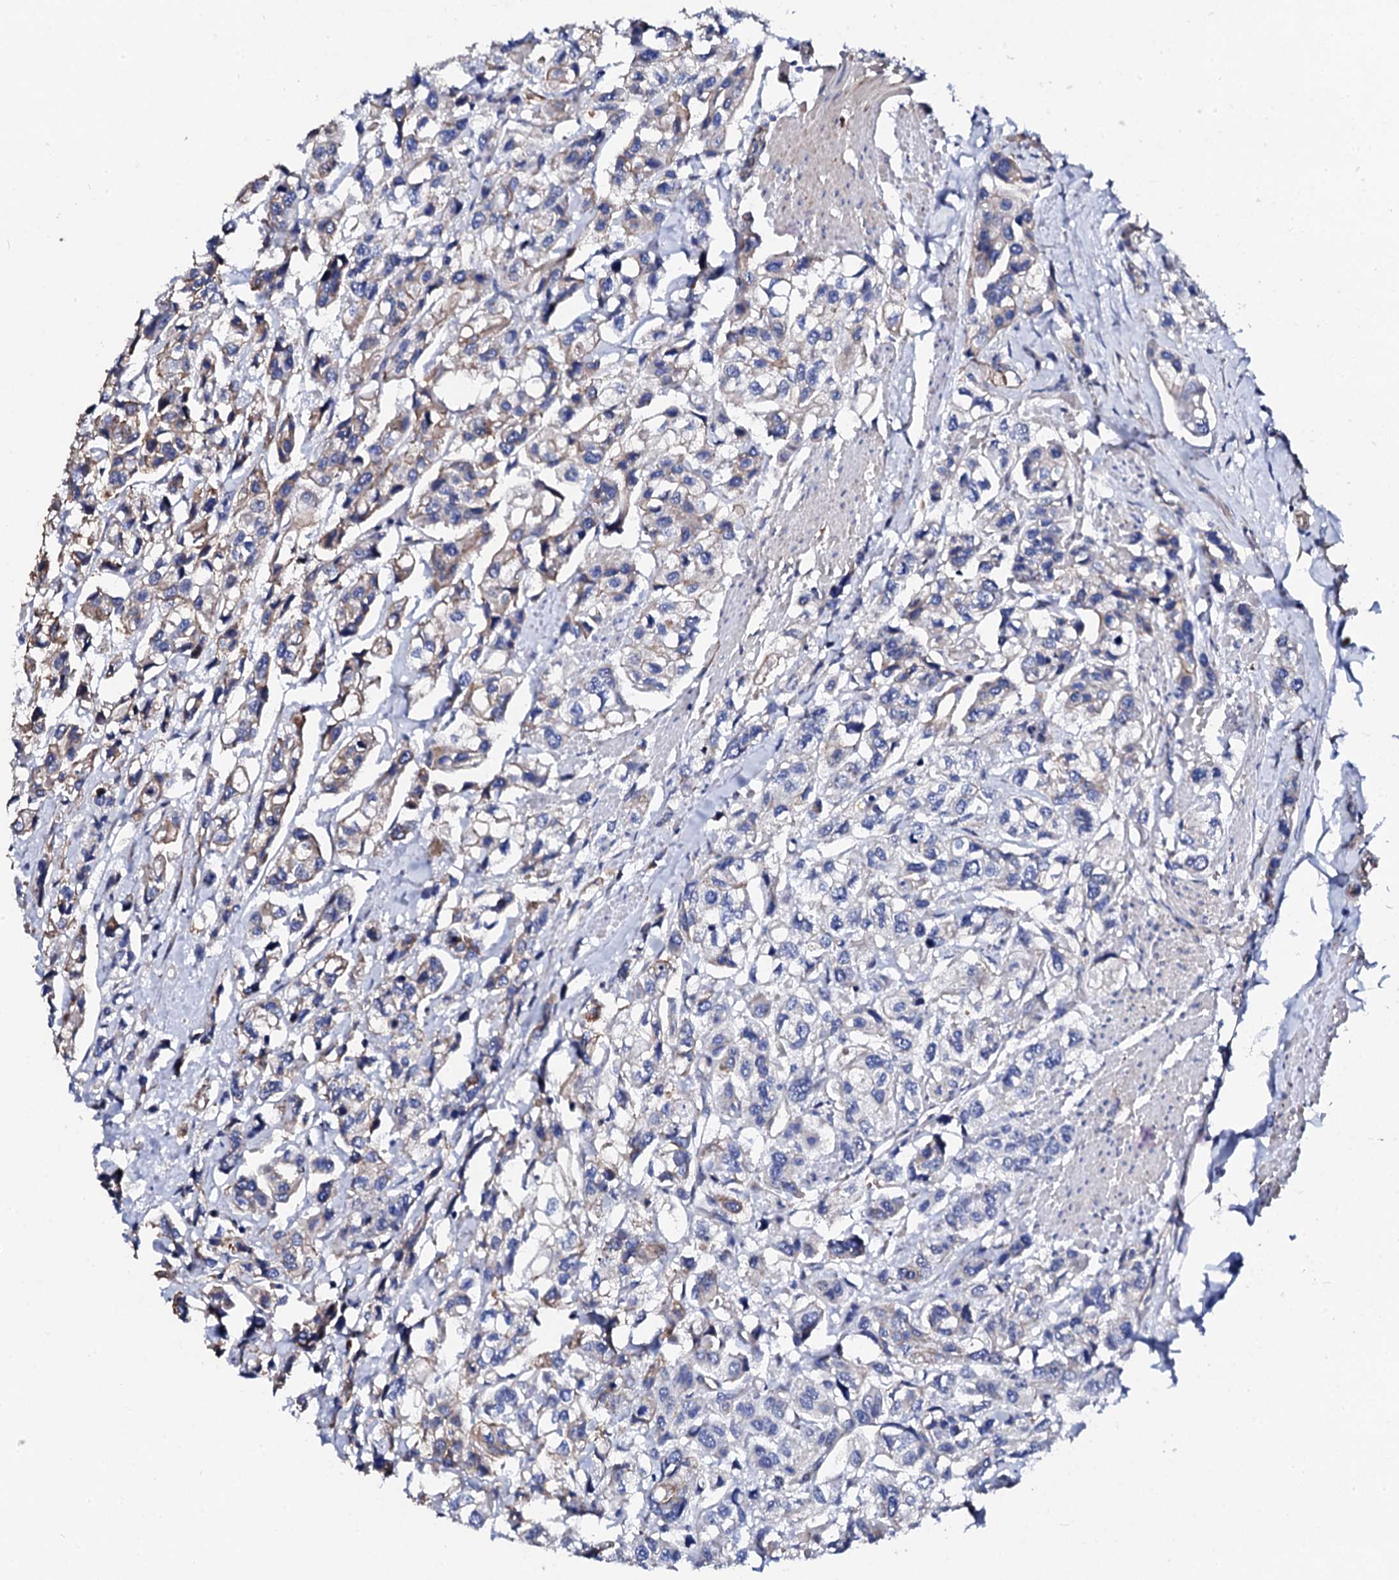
{"staining": {"intensity": "negative", "quantity": "none", "location": "none"}, "tissue": "urothelial cancer", "cell_type": "Tumor cells", "image_type": "cancer", "snomed": [{"axis": "morphology", "description": "Urothelial carcinoma, High grade"}, {"axis": "topography", "description": "Urinary bladder"}], "caption": "This photomicrograph is of high-grade urothelial carcinoma stained with IHC to label a protein in brown with the nuclei are counter-stained blue. There is no expression in tumor cells.", "gene": "KLHL32", "patient": {"sex": "male", "age": 67}}